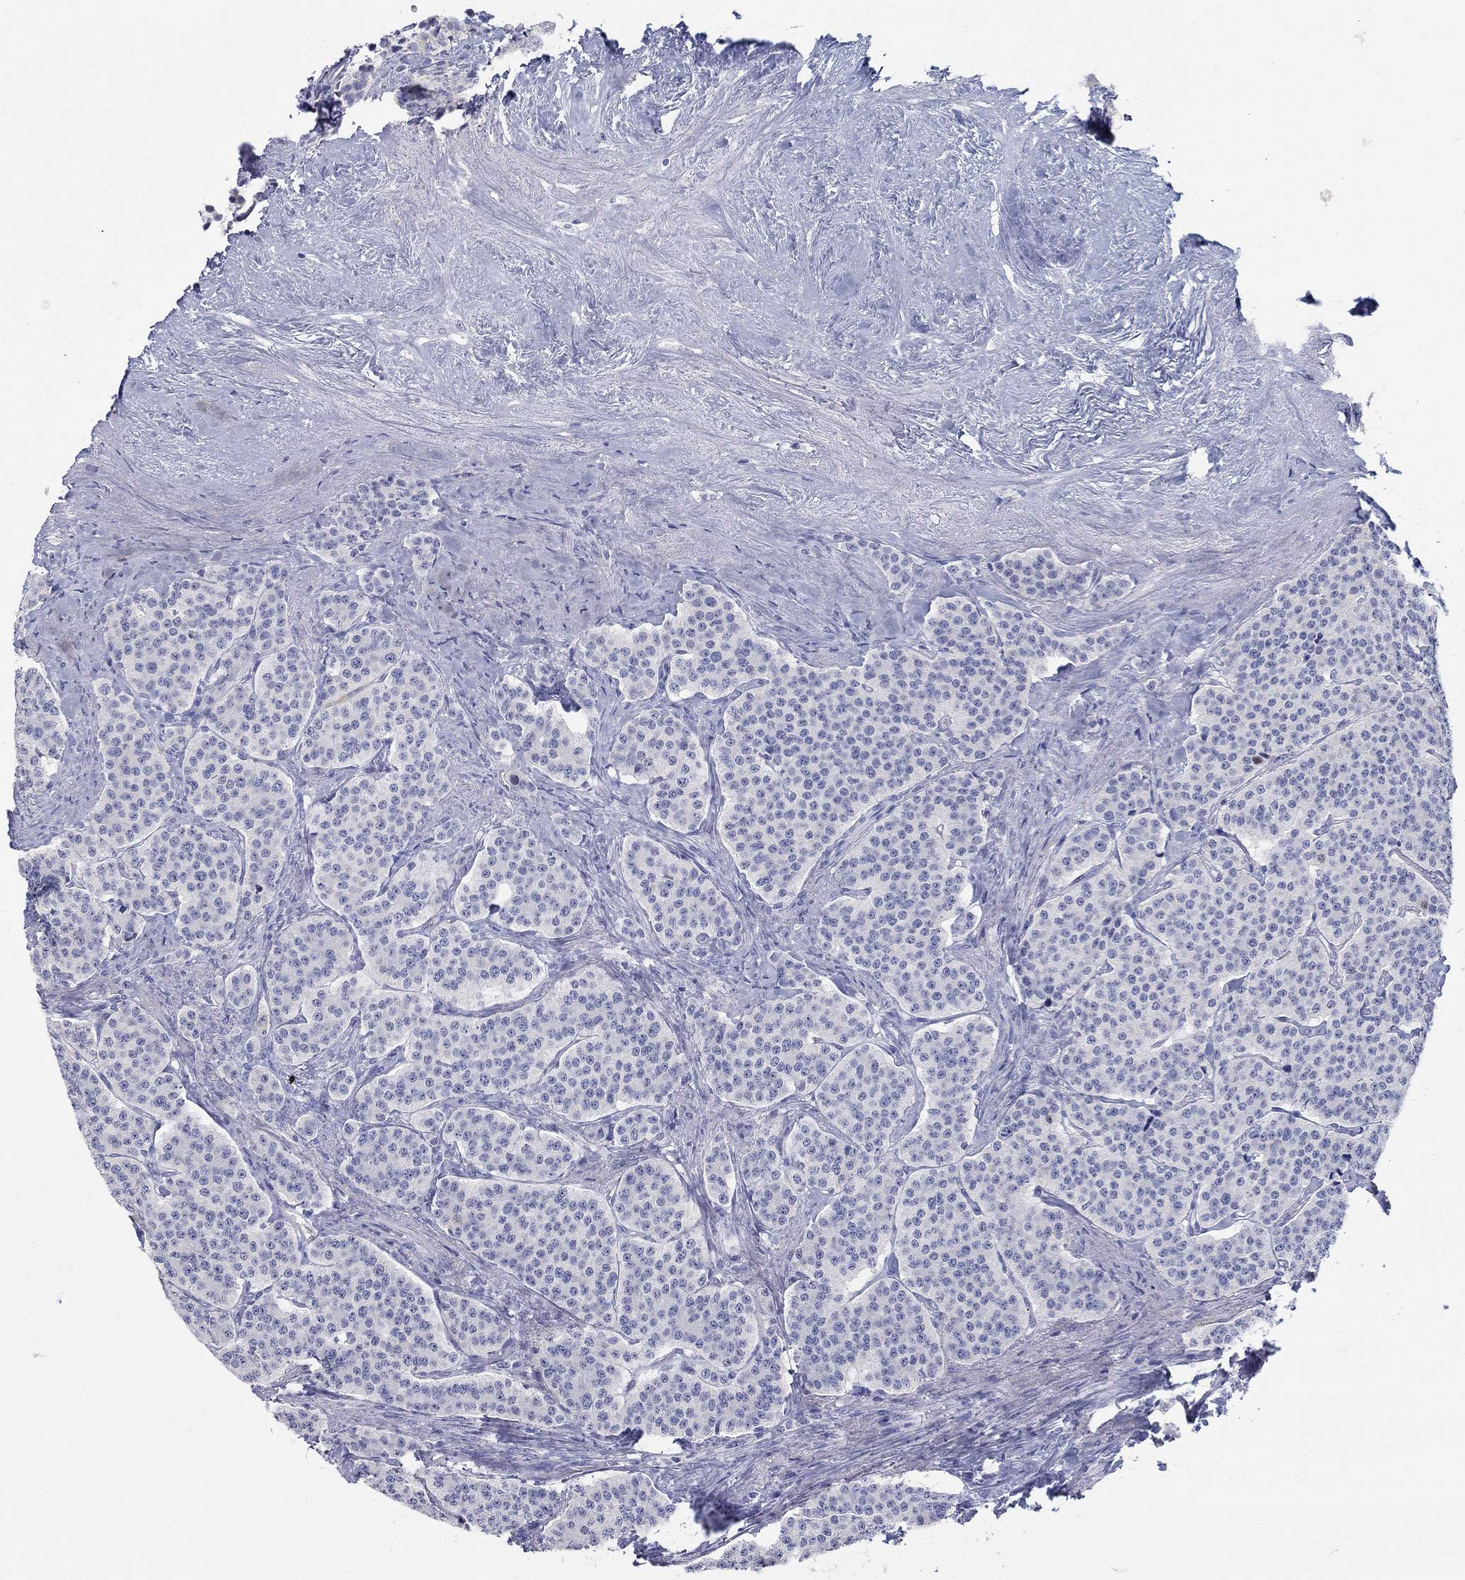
{"staining": {"intensity": "negative", "quantity": "none", "location": "none"}, "tissue": "carcinoid", "cell_type": "Tumor cells", "image_type": "cancer", "snomed": [{"axis": "morphology", "description": "Carcinoid, malignant, NOS"}, {"axis": "topography", "description": "Small intestine"}], "caption": "Tumor cells show no significant protein expression in malignant carcinoid.", "gene": "AKR1C2", "patient": {"sex": "female", "age": 58}}